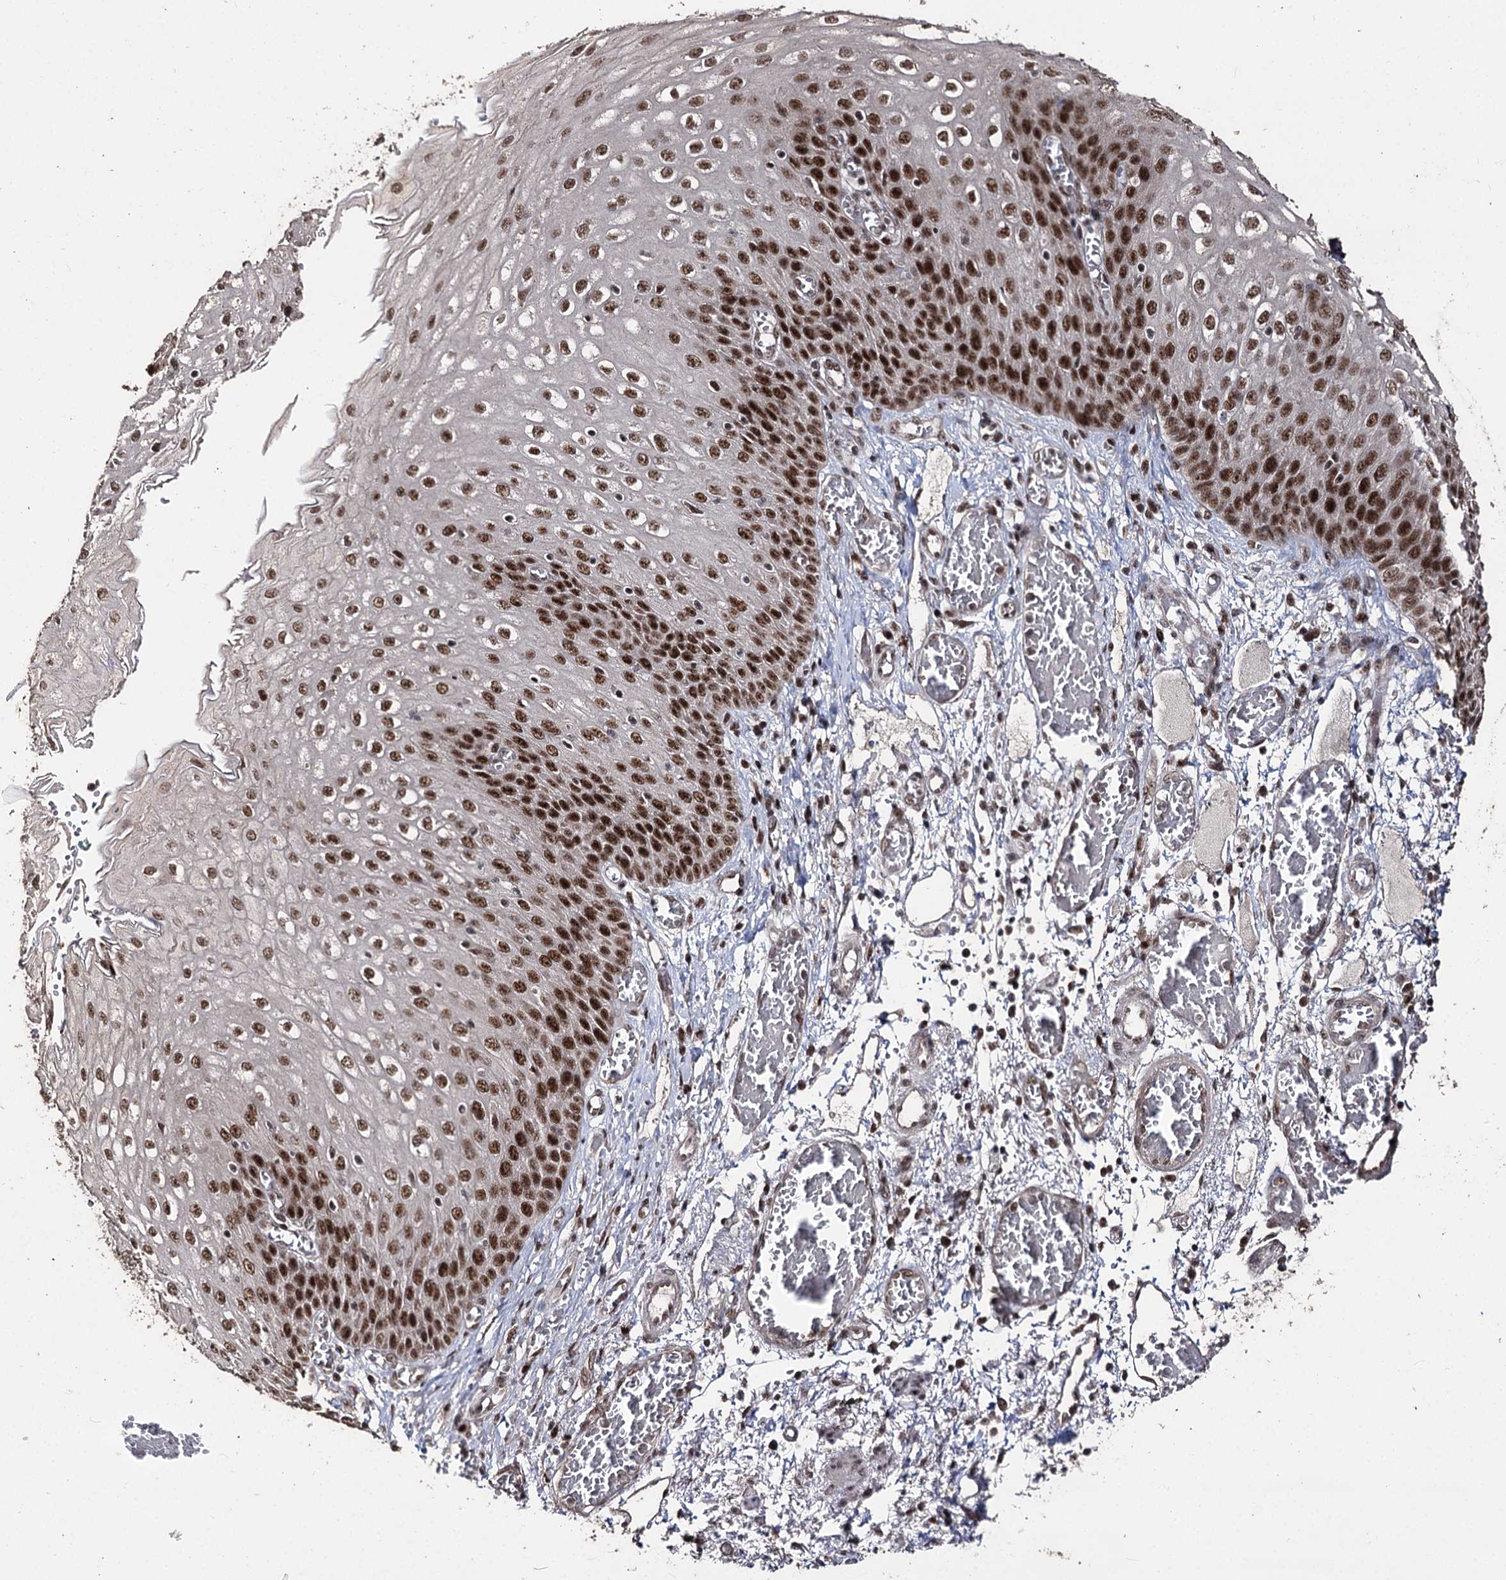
{"staining": {"intensity": "strong", "quantity": ">75%", "location": "nuclear"}, "tissue": "esophagus", "cell_type": "Squamous epithelial cells", "image_type": "normal", "snomed": [{"axis": "morphology", "description": "Normal tissue, NOS"}, {"axis": "topography", "description": "Esophagus"}], "caption": "High-power microscopy captured an immunohistochemistry image of normal esophagus, revealing strong nuclear staining in about >75% of squamous epithelial cells.", "gene": "U2SURP", "patient": {"sex": "male", "age": 81}}